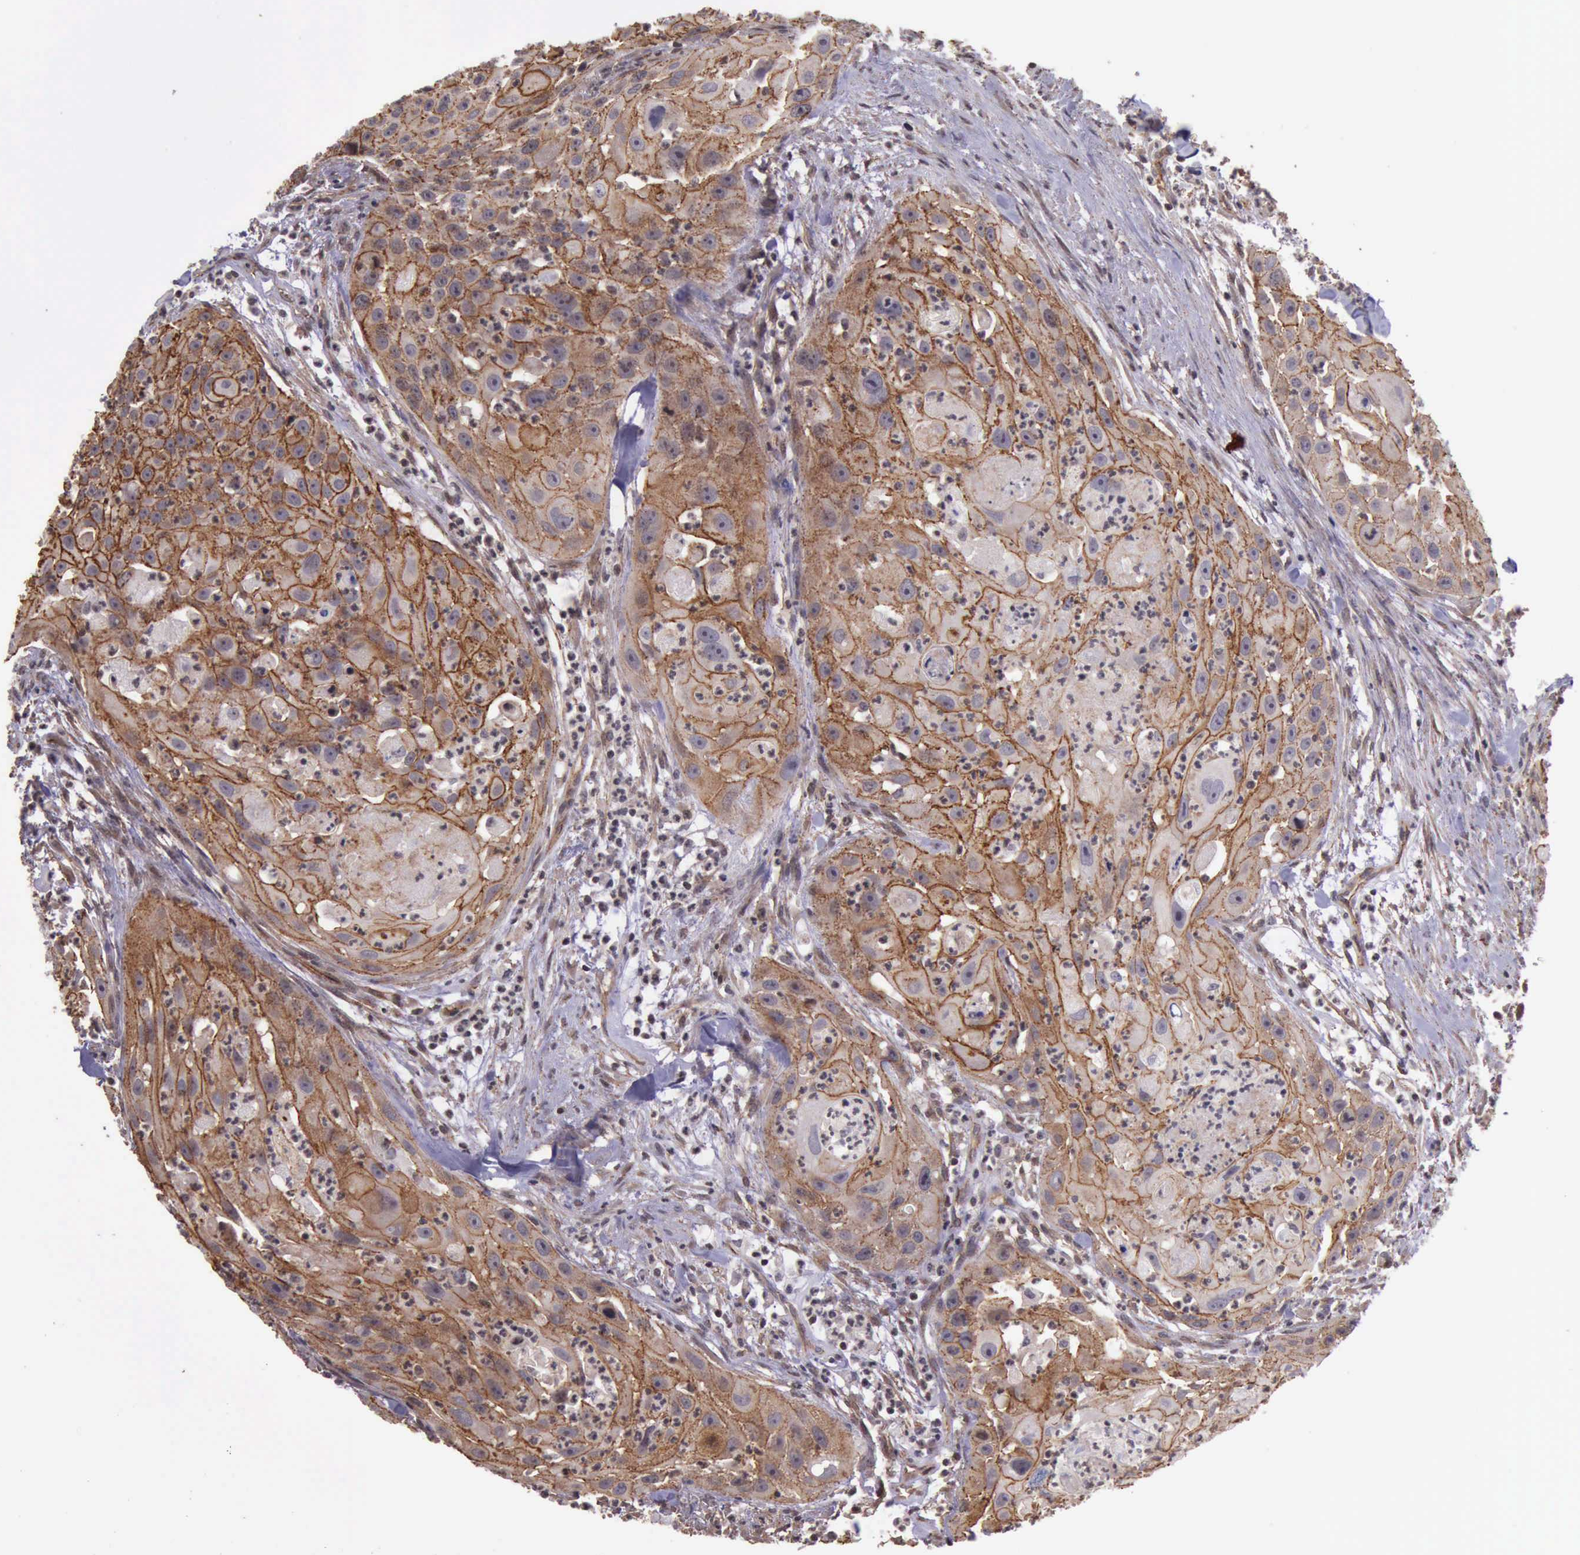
{"staining": {"intensity": "moderate", "quantity": ">75%", "location": "cytoplasmic/membranous"}, "tissue": "head and neck cancer", "cell_type": "Tumor cells", "image_type": "cancer", "snomed": [{"axis": "morphology", "description": "Squamous cell carcinoma, NOS"}, {"axis": "topography", "description": "Head-Neck"}], "caption": "An IHC image of neoplastic tissue is shown. Protein staining in brown shows moderate cytoplasmic/membranous positivity in squamous cell carcinoma (head and neck) within tumor cells.", "gene": "CTNNB1", "patient": {"sex": "male", "age": 64}}